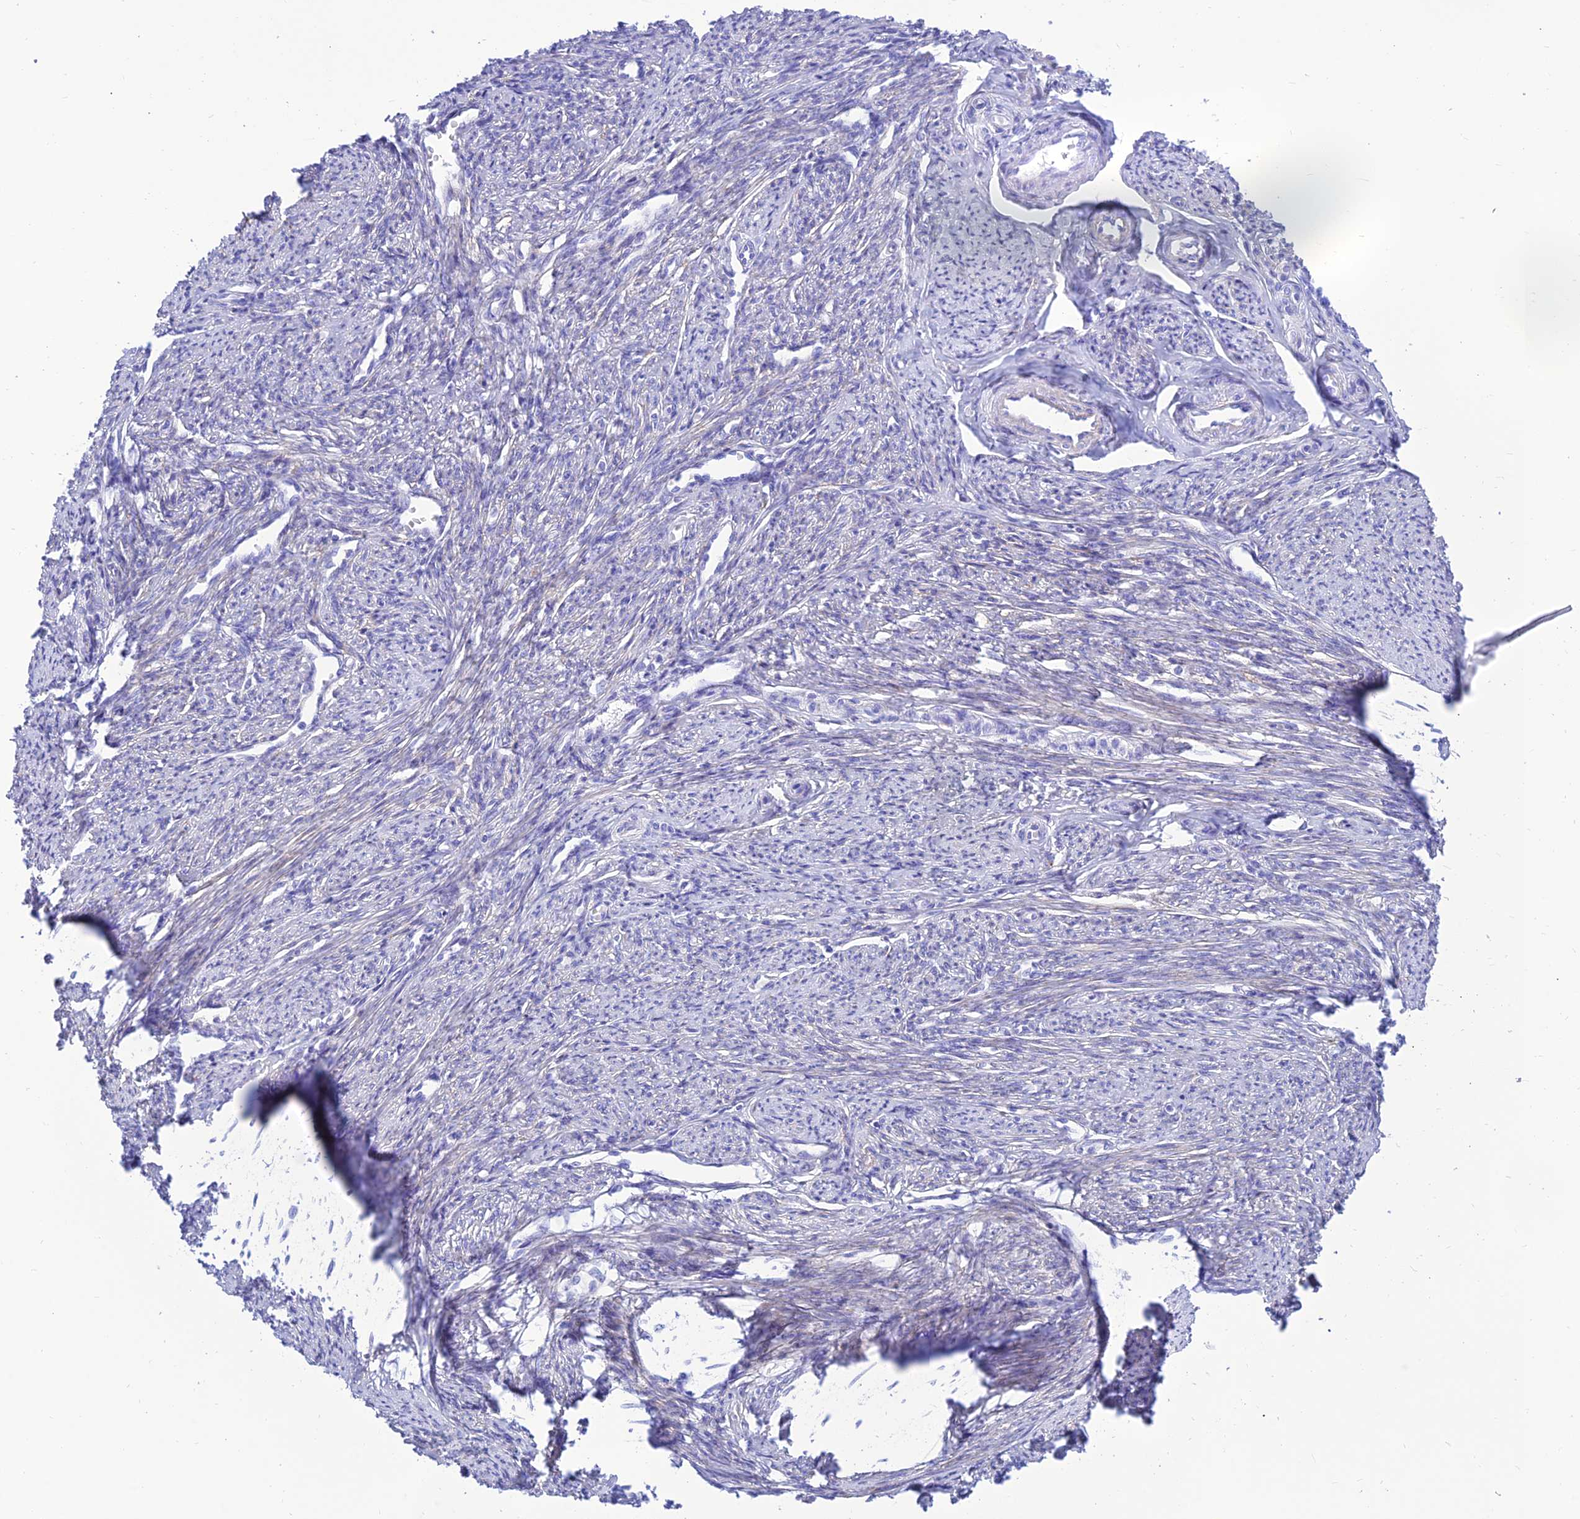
{"staining": {"intensity": "negative", "quantity": "none", "location": "none"}, "tissue": "smooth muscle", "cell_type": "Smooth muscle cells", "image_type": "normal", "snomed": [{"axis": "morphology", "description": "Normal tissue, NOS"}, {"axis": "topography", "description": "Smooth muscle"}, {"axis": "topography", "description": "Uterus"}], "caption": "Micrograph shows no protein positivity in smooth muscle cells of benign smooth muscle.", "gene": "PRNP", "patient": {"sex": "female", "age": 59}}